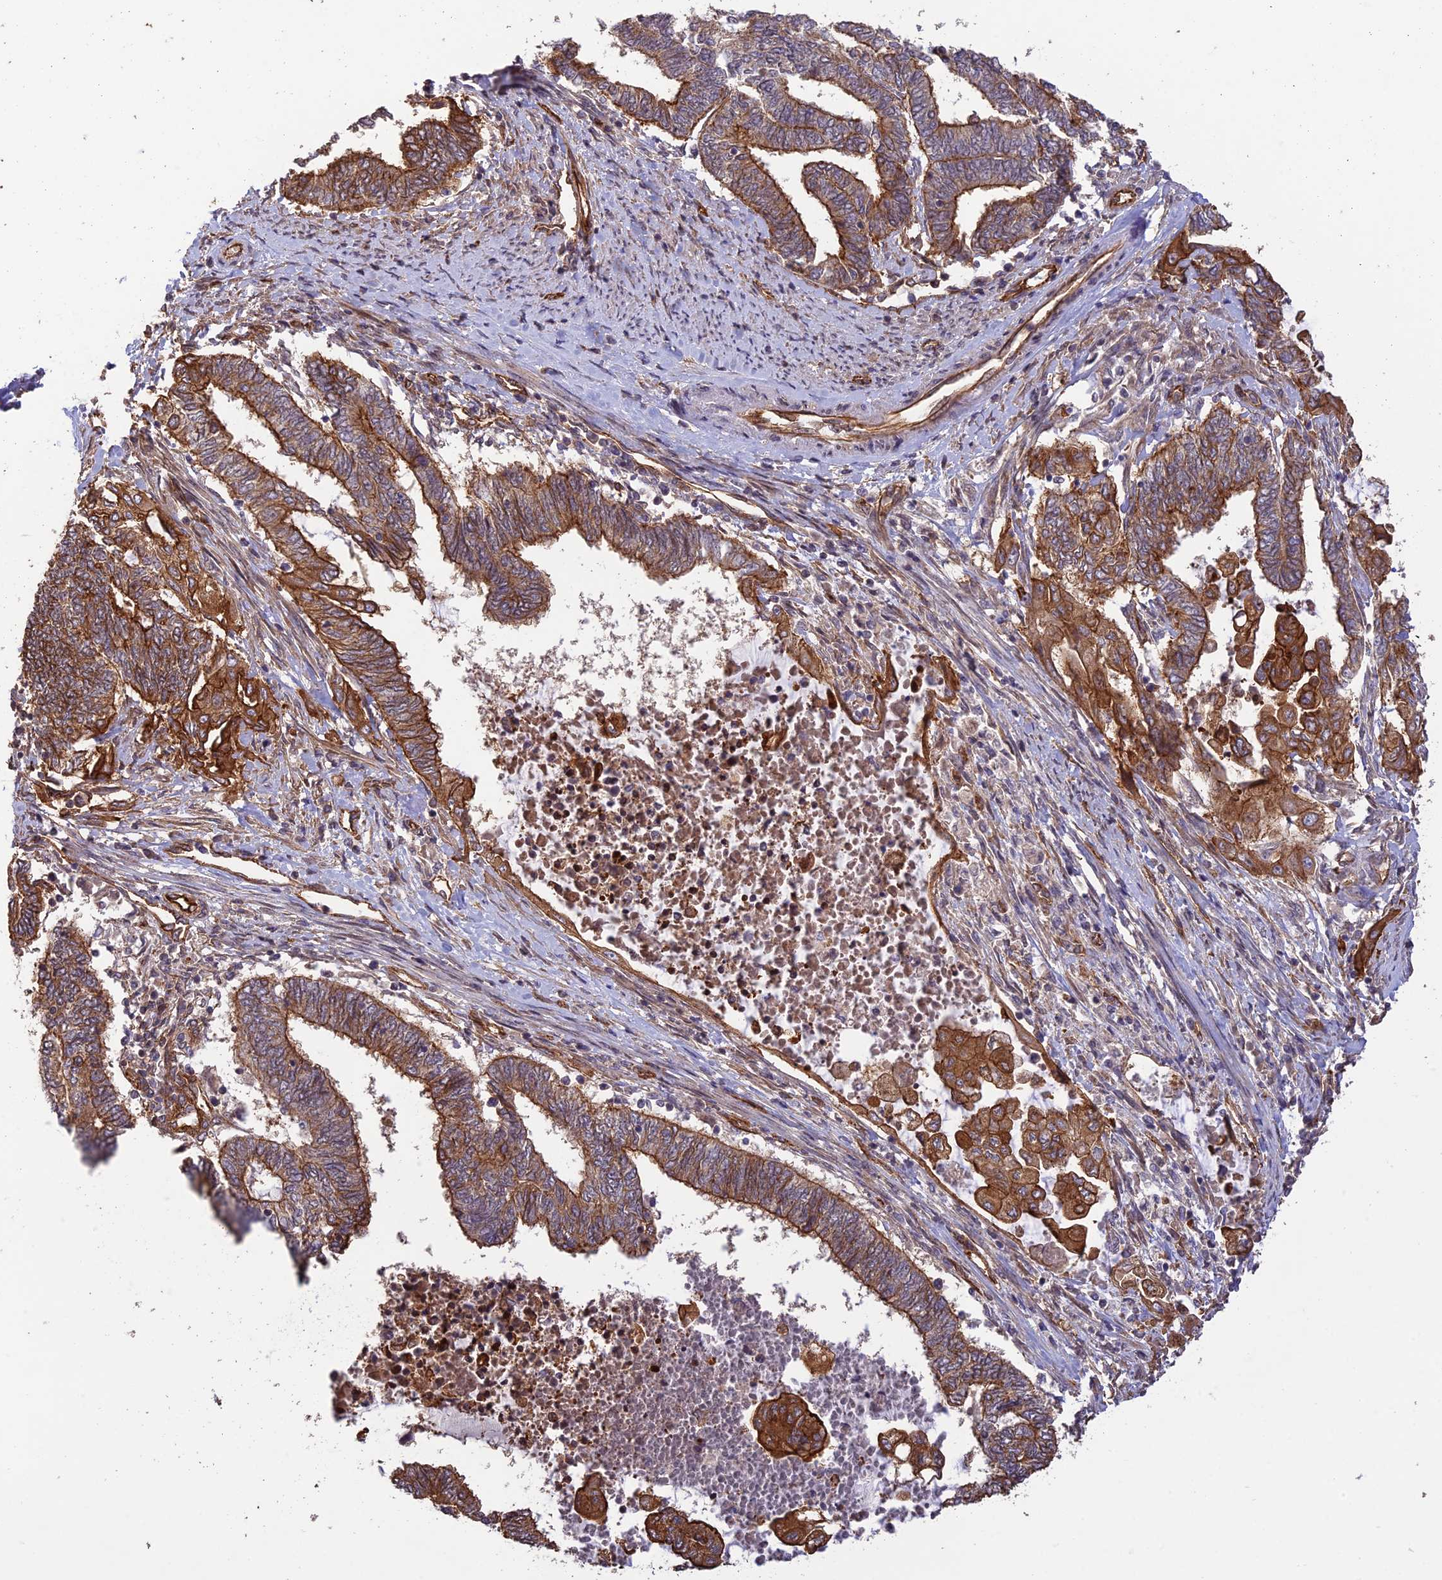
{"staining": {"intensity": "moderate", "quantity": ">75%", "location": "cytoplasmic/membranous"}, "tissue": "endometrial cancer", "cell_type": "Tumor cells", "image_type": "cancer", "snomed": [{"axis": "morphology", "description": "Adenocarcinoma, NOS"}, {"axis": "topography", "description": "Uterus"}, {"axis": "topography", "description": "Endometrium"}], "caption": "The micrograph reveals immunohistochemical staining of endometrial cancer. There is moderate cytoplasmic/membranous positivity is seen in approximately >75% of tumor cells.", "gene": "HOMER2", "patient": {"sex": "female", "age": 70}}